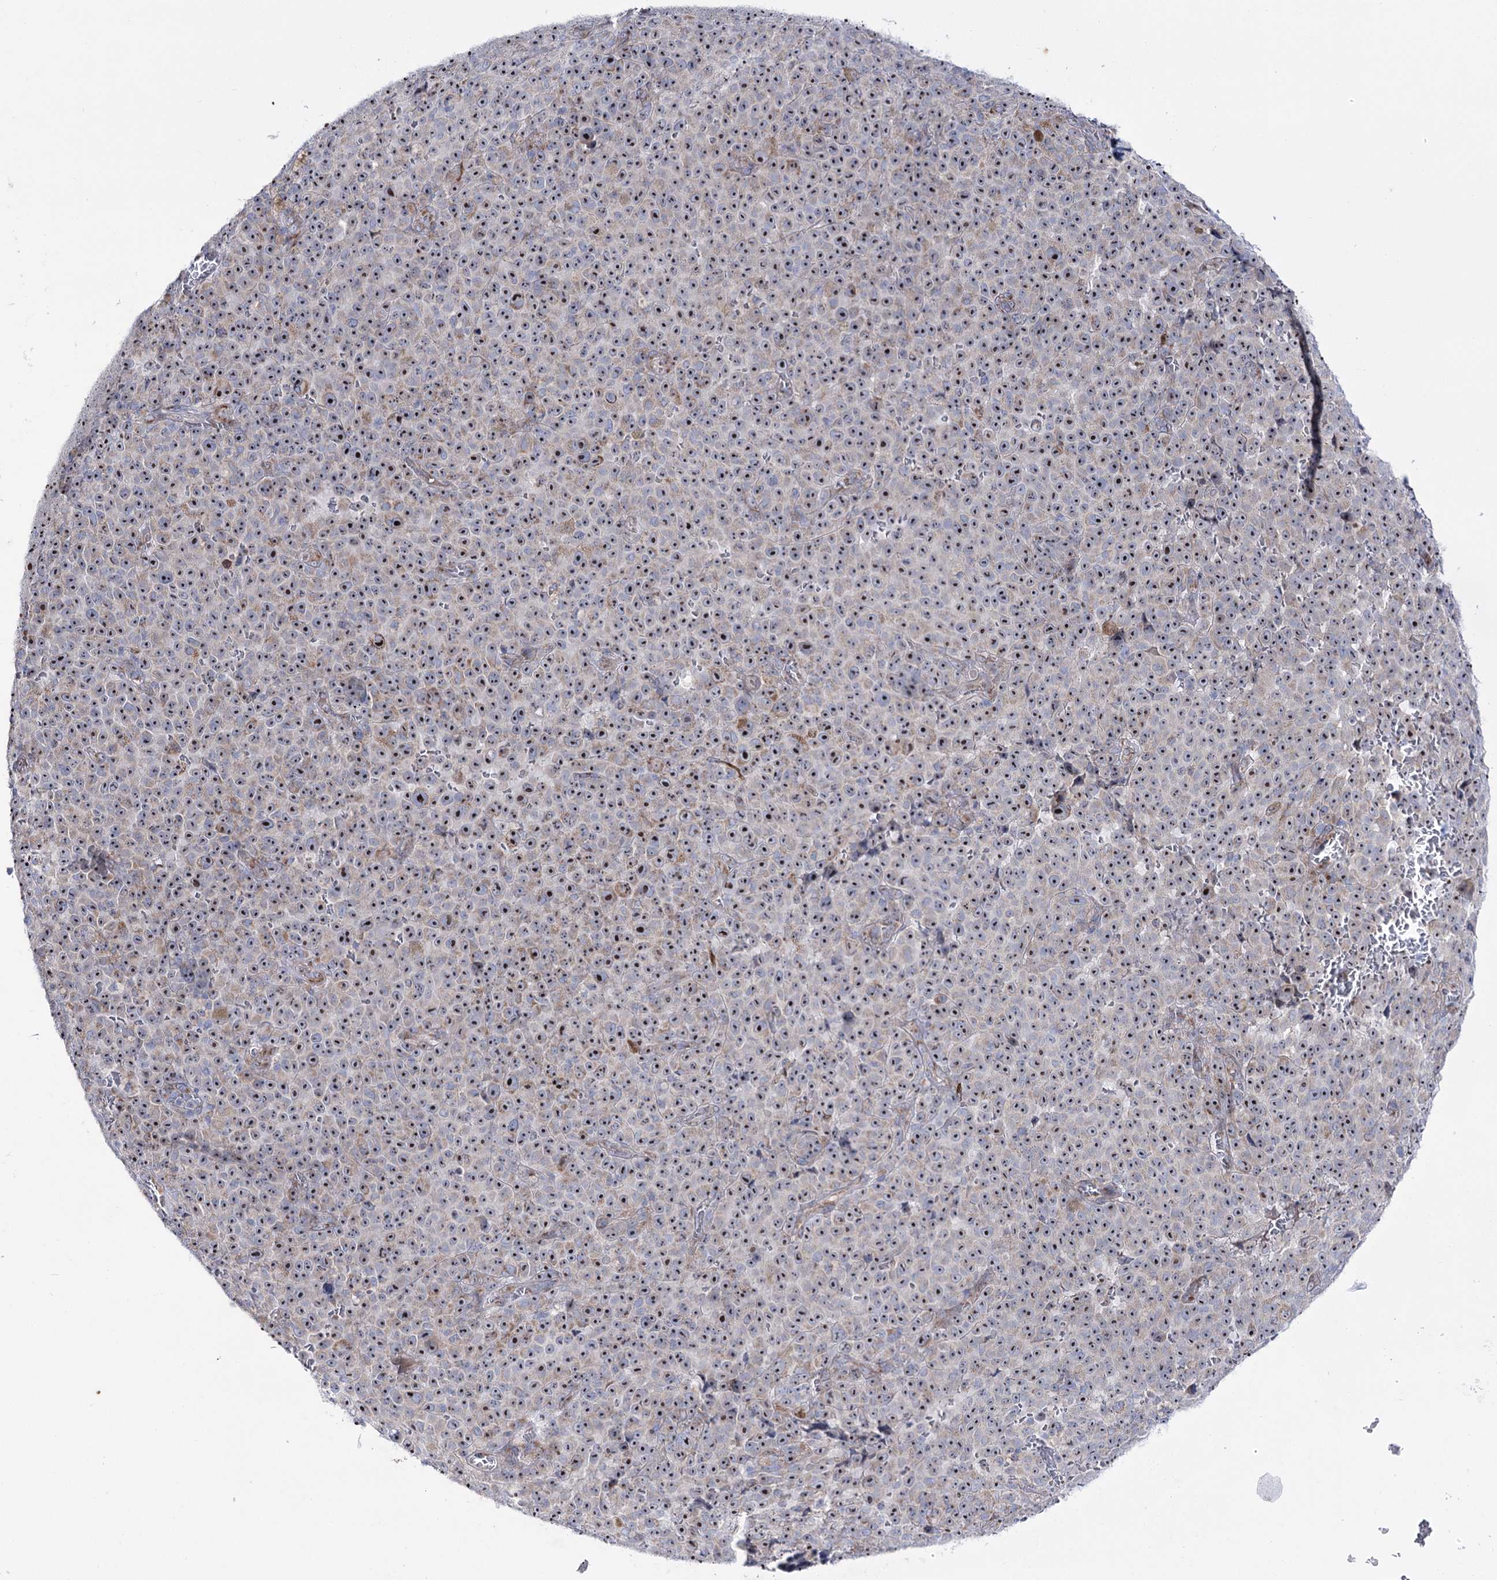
{"staining": {"intensity": "strong", "quantity": "25%-75%", "location": "nuclear"}, "tissue": "melanoma", "cell_type": "Tumor cells", "image_type": "cancer", "snomed": [{"axis": "morphology", "description": "Malignant melanoma, NOS"}, {"axis": "topography", "description": "Skin"}], "caption": "Tumor cells reveal strong nuclear expression in approximately 25%-75% of cells in malignant melanoma.", "gene": "METTL5", "patient": {"sex": "female", "age": 82}}